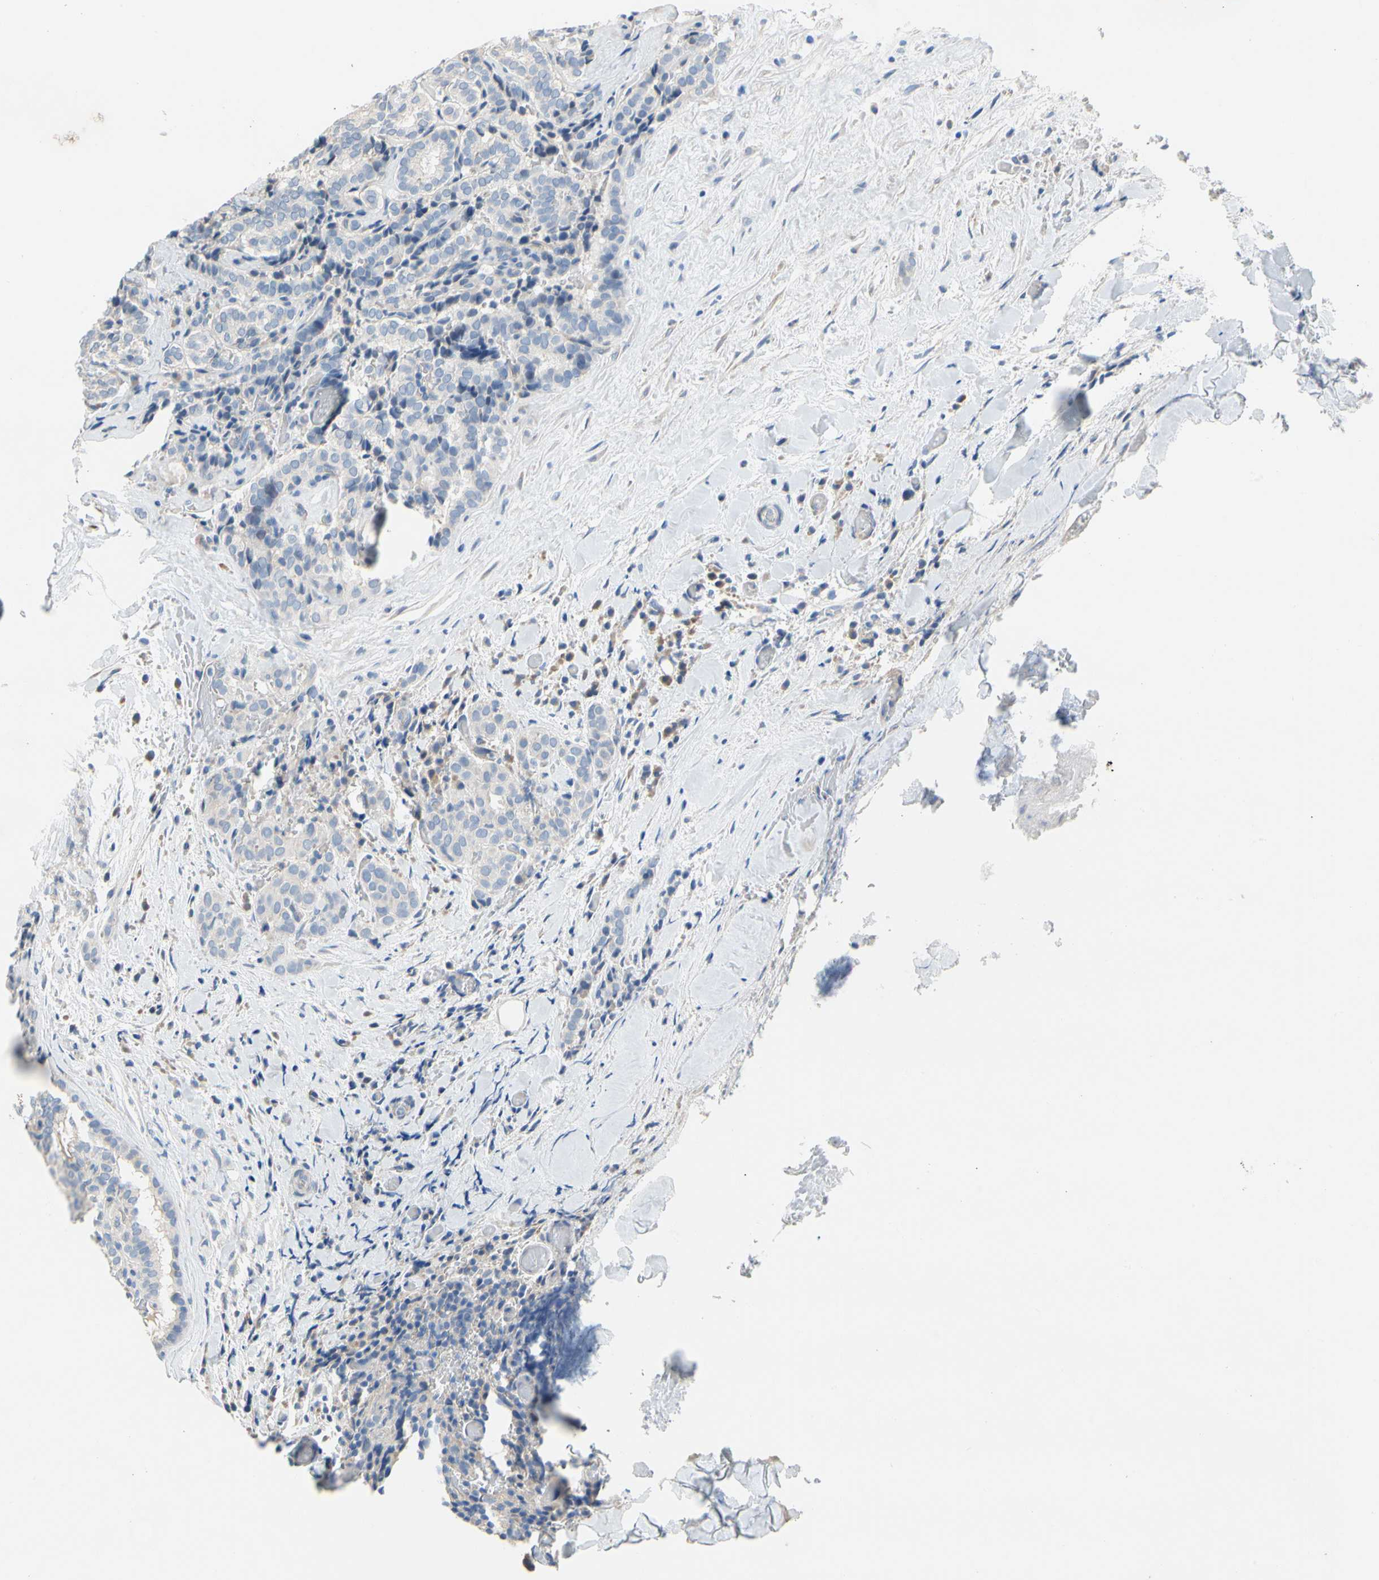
{"staining": {"intensity": "negative", "quantity": "none", "location": "none"}, "tissue": "thyroid cancer", "cell_type": "Tumor cells", "image_type": "cancer", "snomed": [{"axis": "morphology", "description": "Normal tissue, NOS"}, {"axis": "morphology", "description": "Papillary adenocarcinoma, NOS"}, {"axis": "topography", "description": "Thyroid gland"}], "caption": "Tumor cells show no significant staining in thyroid cancer. (Immunohistochemistry (ihc), brightfield microscopy, high magnification).", "gene": "CCM2L", "patient": {"sex": "female", "age": 30}}